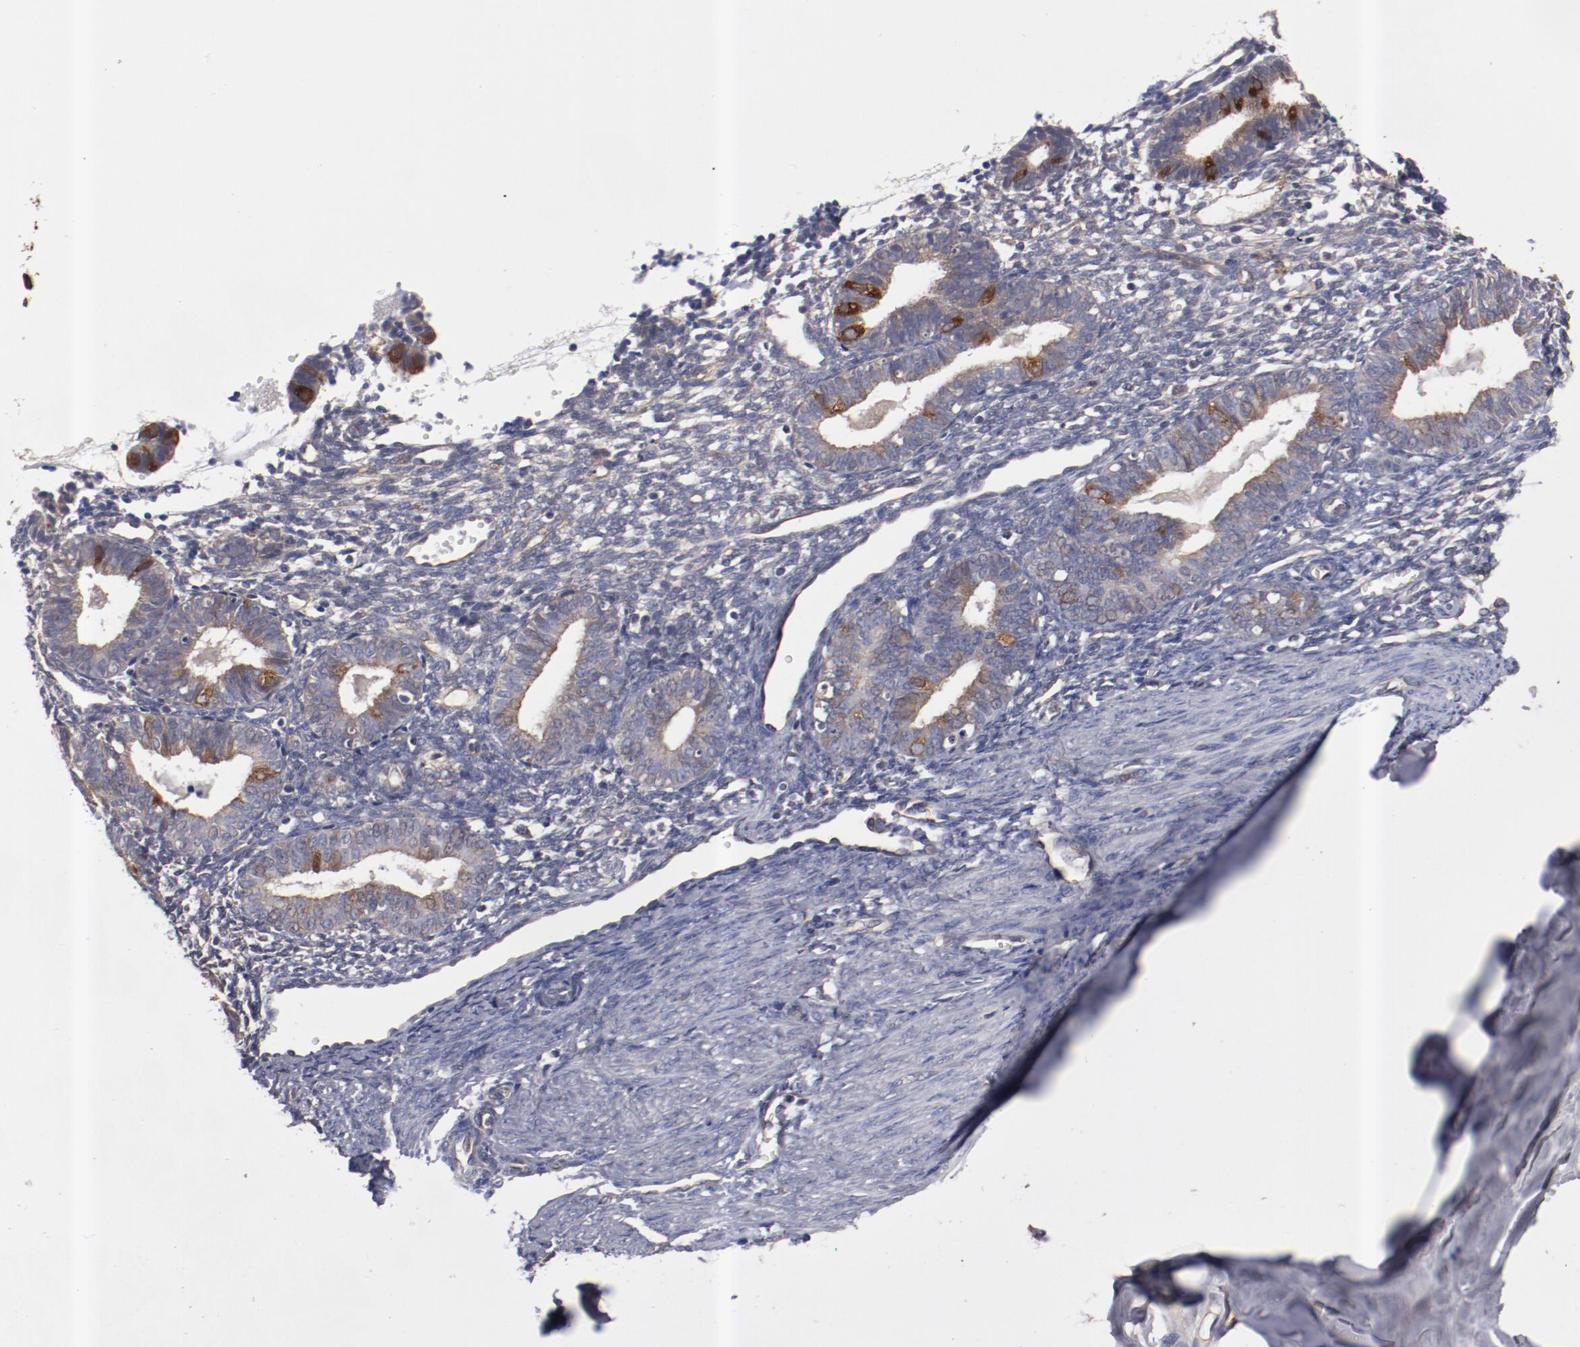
{"staining": {"intensity": "weak", "quantity": ">75%", "location": "cytoplasmic/membranous"}, "tissue": "endometrium", "cell_type": "Cells in endometrial stroma", "image_type": "normal", "snomed": [{"axis": "morphology", "description": "Normal tissue, NOS"}, {"axis": "topography", "description": "Endometrium"}], "caption": "IHC of normal human endometrium reveals low levels of weak cytoplasmic/membranous staining in about >75% of cells in endometrial stroma. (IHC, brightfield microscopy, high magnification).", "gene": "DNAAF2", "patient": {"sex": "female", "age": 61}}